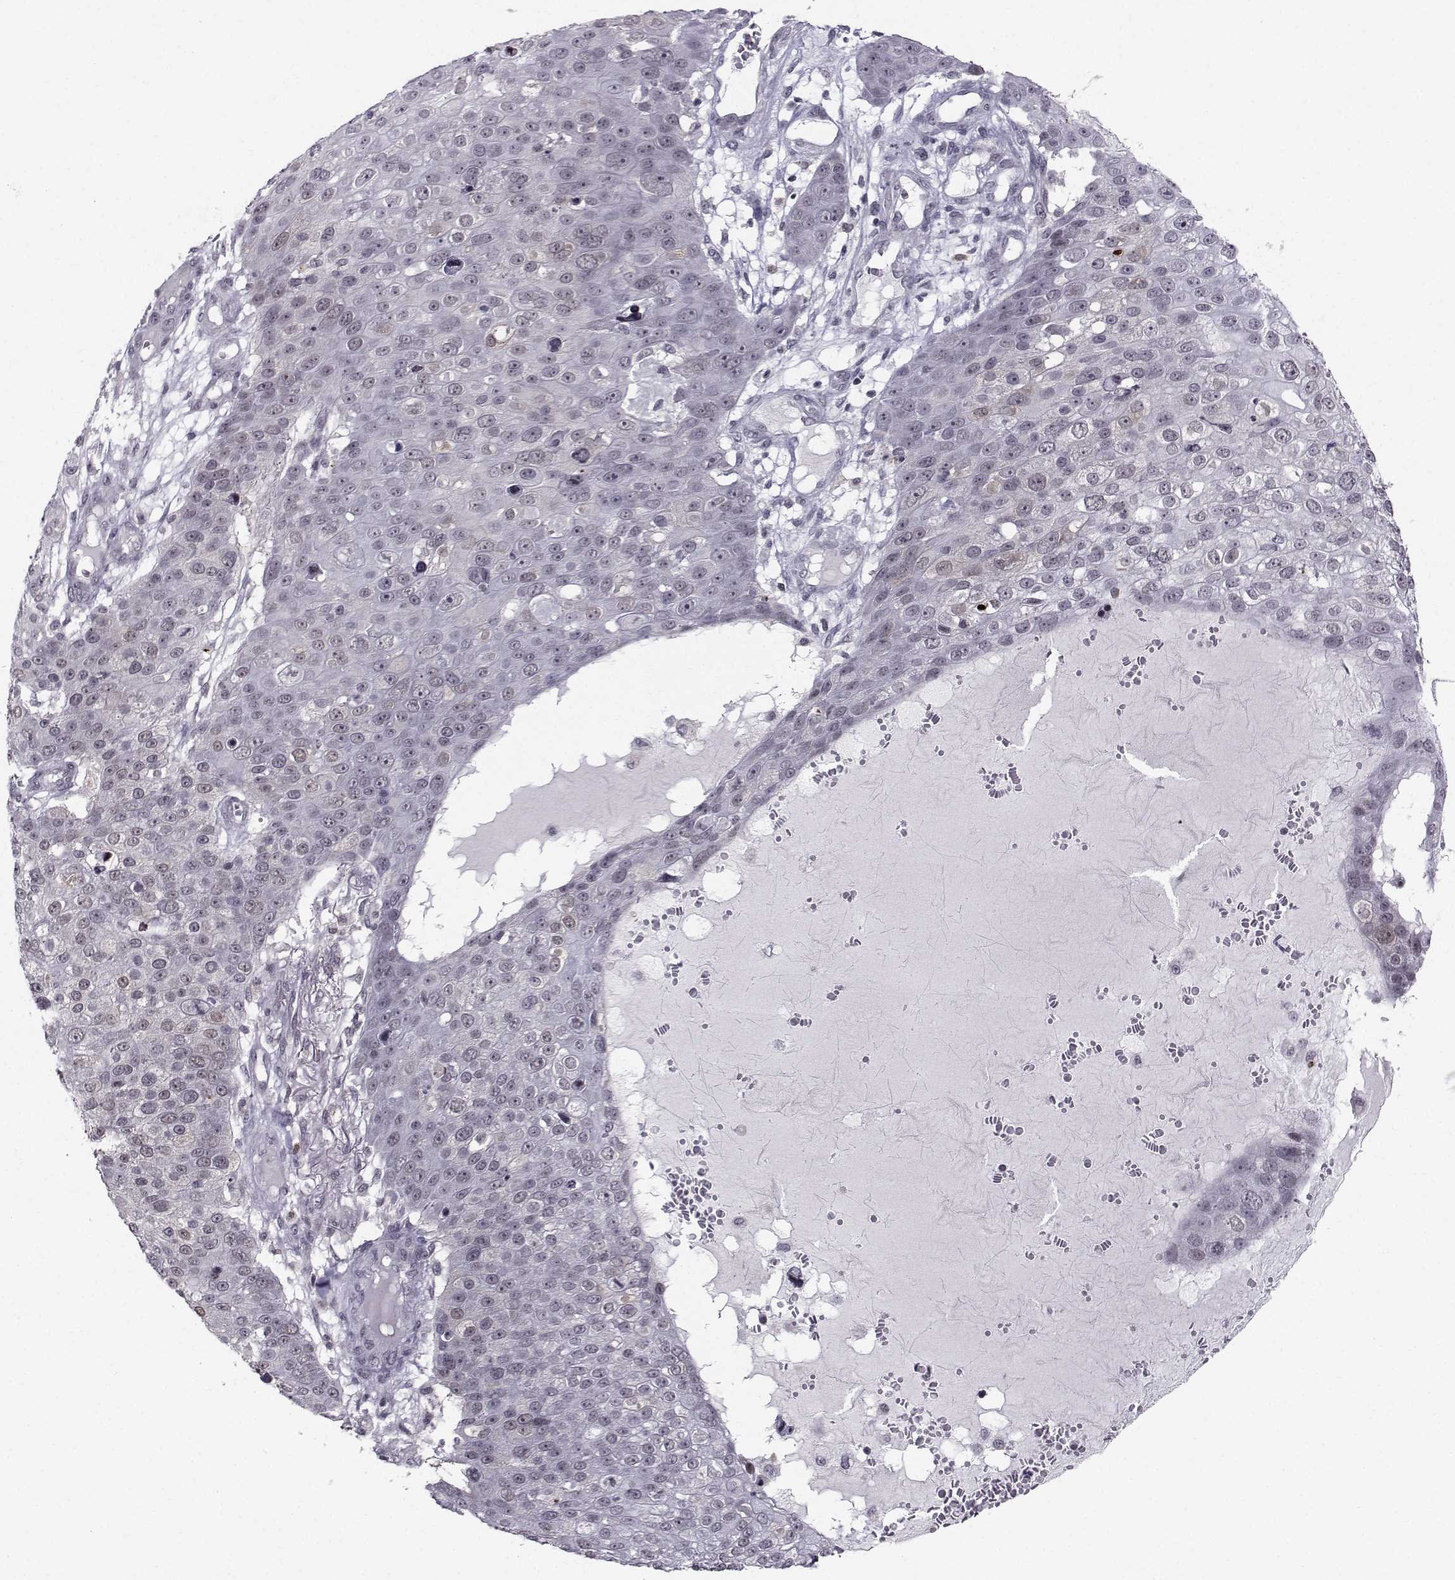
{"staining": {"intensity": "negative", "quantity": "none", "location": "none"}, "tissue": "skin cancer", "cell_type": "Tumor cells", "image_type": "cancer", "snomed": [{"axis": "morphology", "description": "Squamous cell carcinoma, NOS"}, {"axis": "topography", "description": "Skin"}], "caption": "Skin cancer (squamous cell carcinoma) was stained to show a protein in brown. There is no significant positivity in tumor cells.", "gene": "MARCHF4", "patient": {"sex": "male", "age": 71}}